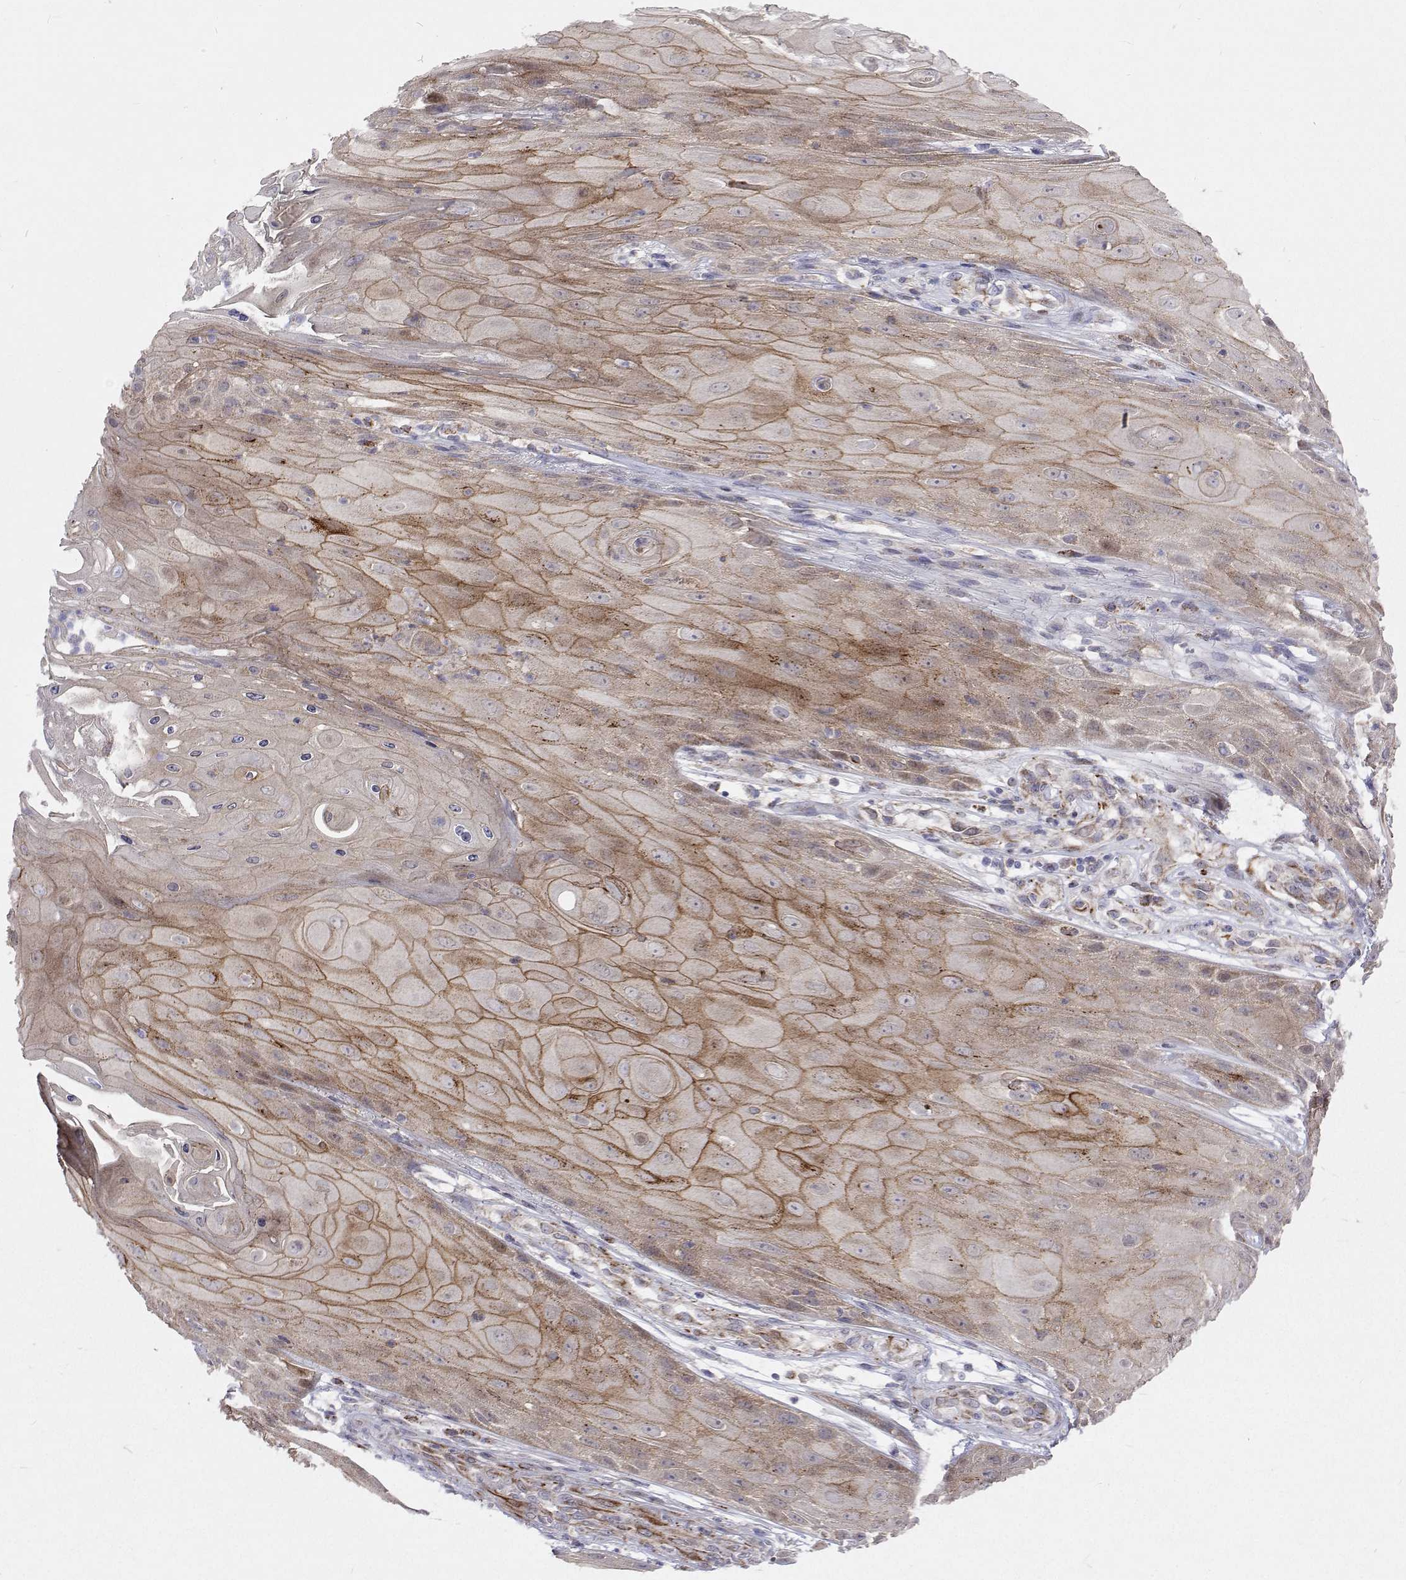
{"staining": {"intensity": "weak", "quantity": ">75%", "location": "cytoplasmic/membranous"}, "tissue": "skin cancer", "cell_type": "Tumor cells", "image_type": "cancer", "snomed": [{"axis": "morphology", "description": "Squamous cell carcinoma, NOS"}, {"axis": "topography", "description": "Skin"}], "caption": "Weak cytoplasmic/membranous protein expression is appreciated in approximately >75% of tumor cells in skin squamous cell carcinoma.", "gene": "DHTKD1", "patient": {"sex": "male", "age": 62}}